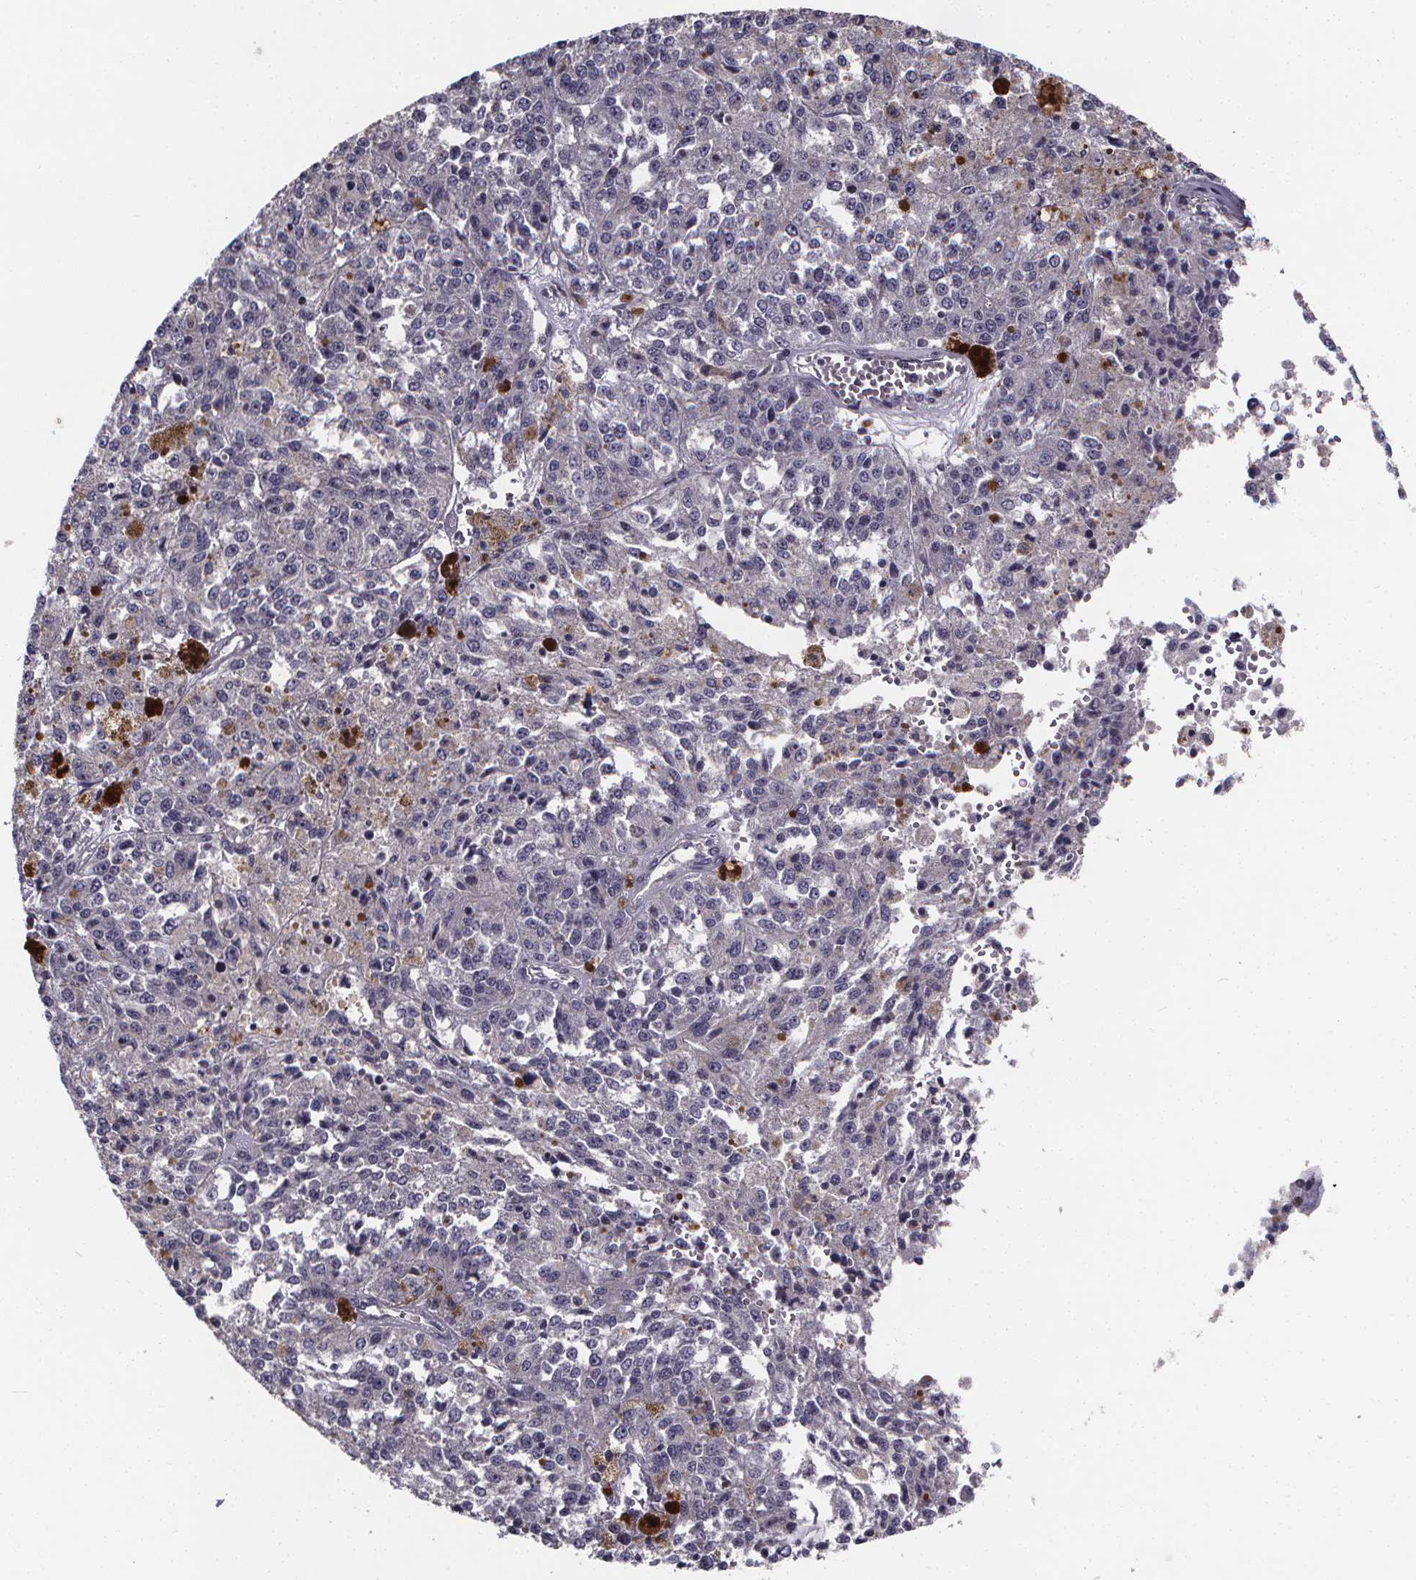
{"staining": {"intensity": "negative", "quantity": "none", "location": "none"}, "tissue": "melanoma", "cell_type": "Tumor cells", "image_type": "cancer", "snomed": [{"axis": "morphology", "description": "Malignant melanoma, Metastatic site"}, {"axis": "topography", "description": "Lymph node"}], "caption": "High magnification brightfield microscopy of melanoma stained with DAB (3,3'-diaminobenzidine) (brown) and counterstained with hematoxylin (blue): tumor cells show no significant staining.", "gene": "FBXW2", "patient": {"sex": "female", "age": 64}}